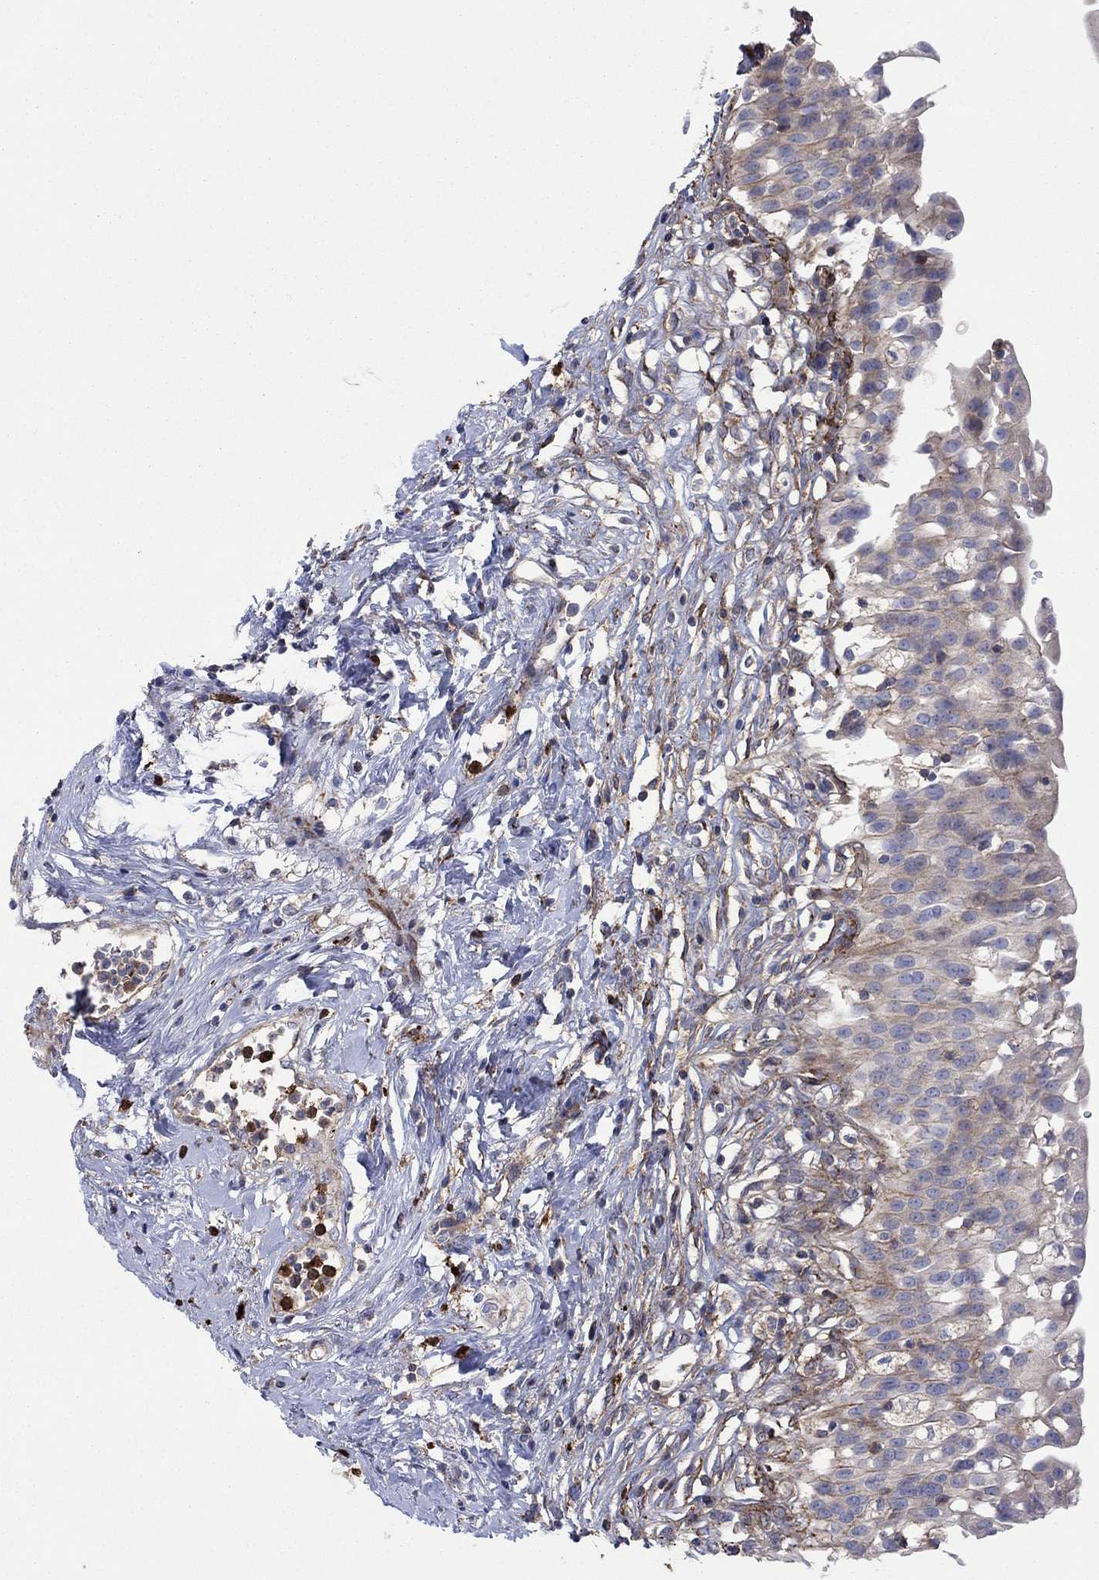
{"staining": {"intensity": "weak", "quantity": "<25%", "location": "cytoplasmic/membranous"}, "tissue": "urinary bladder", "cell_type": "Urothelial cells", "image_type": "normal", "snomed": [{"axis": "morphology", "description": "Normal tissue, NOS"}, {"axis": "topography", "description": "Urinary bladder"}], "caption": "Histopathology image shows no significant protein expression in urothelial cells of unremarkable urinary bladder.", "gene": "PAG1", "patient": {"sex": "male", "age": 76}}